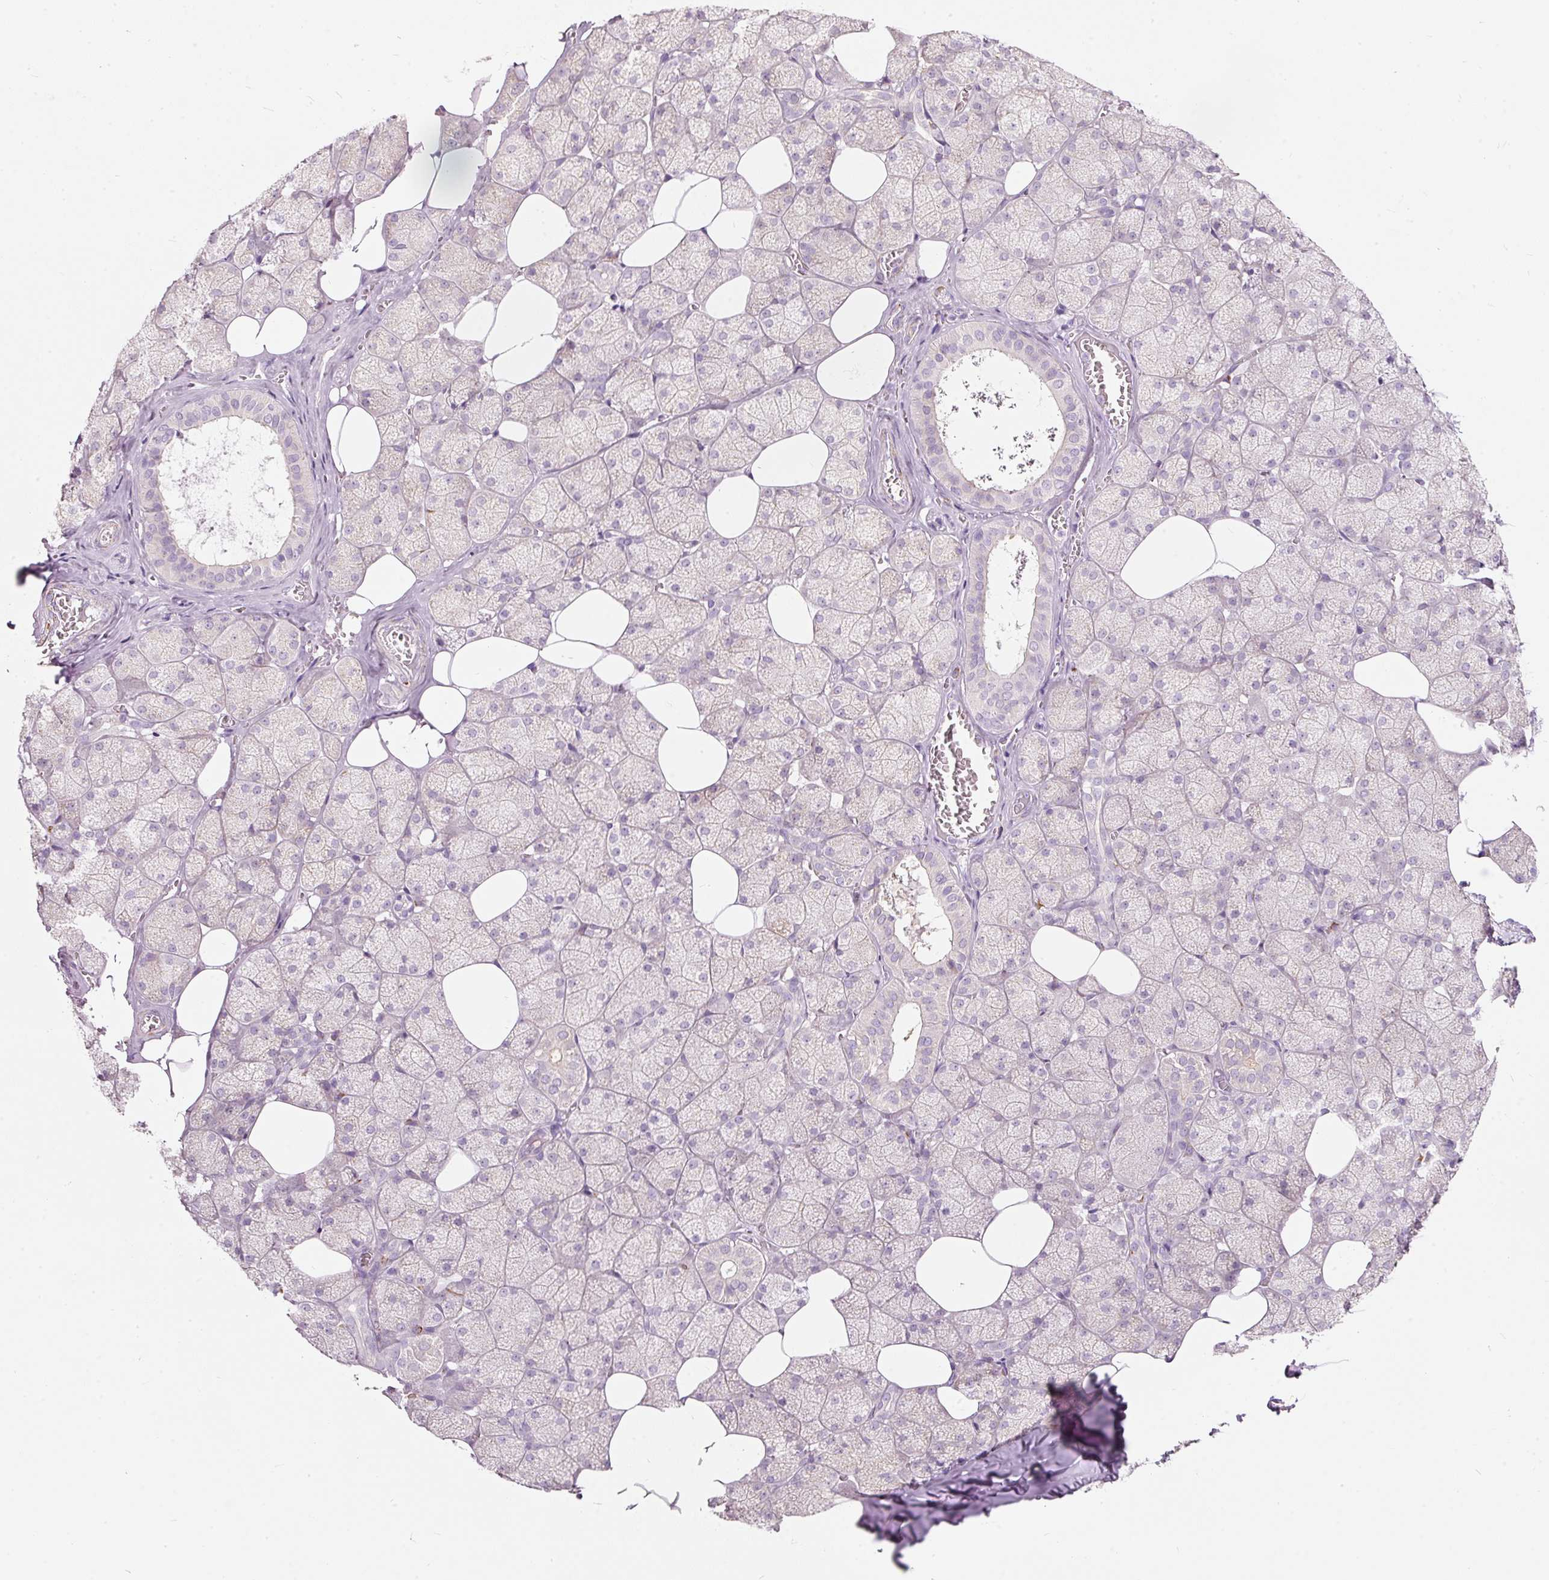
{"staining": {"intensity": "negative", "quantity": "none", "location": "none"}, "tissue": "salivary gland", "cell_type": "Glandular cells", "image_type": "normal", "snomed": [{"axis": "morphology", "description": "Normal tissue, NOS"}, {"axis": "topography", "description": "Salivary gland"}, {"axis": "topography", "description": "Peripheral nerve tissue"}], "caption": "Immunohistochemical staining of unremarkable salivary gland reveals no significant positivity in glandular cells.", "gene": "MTHFD2", "patient": {"sex": "male", "age": 38}}